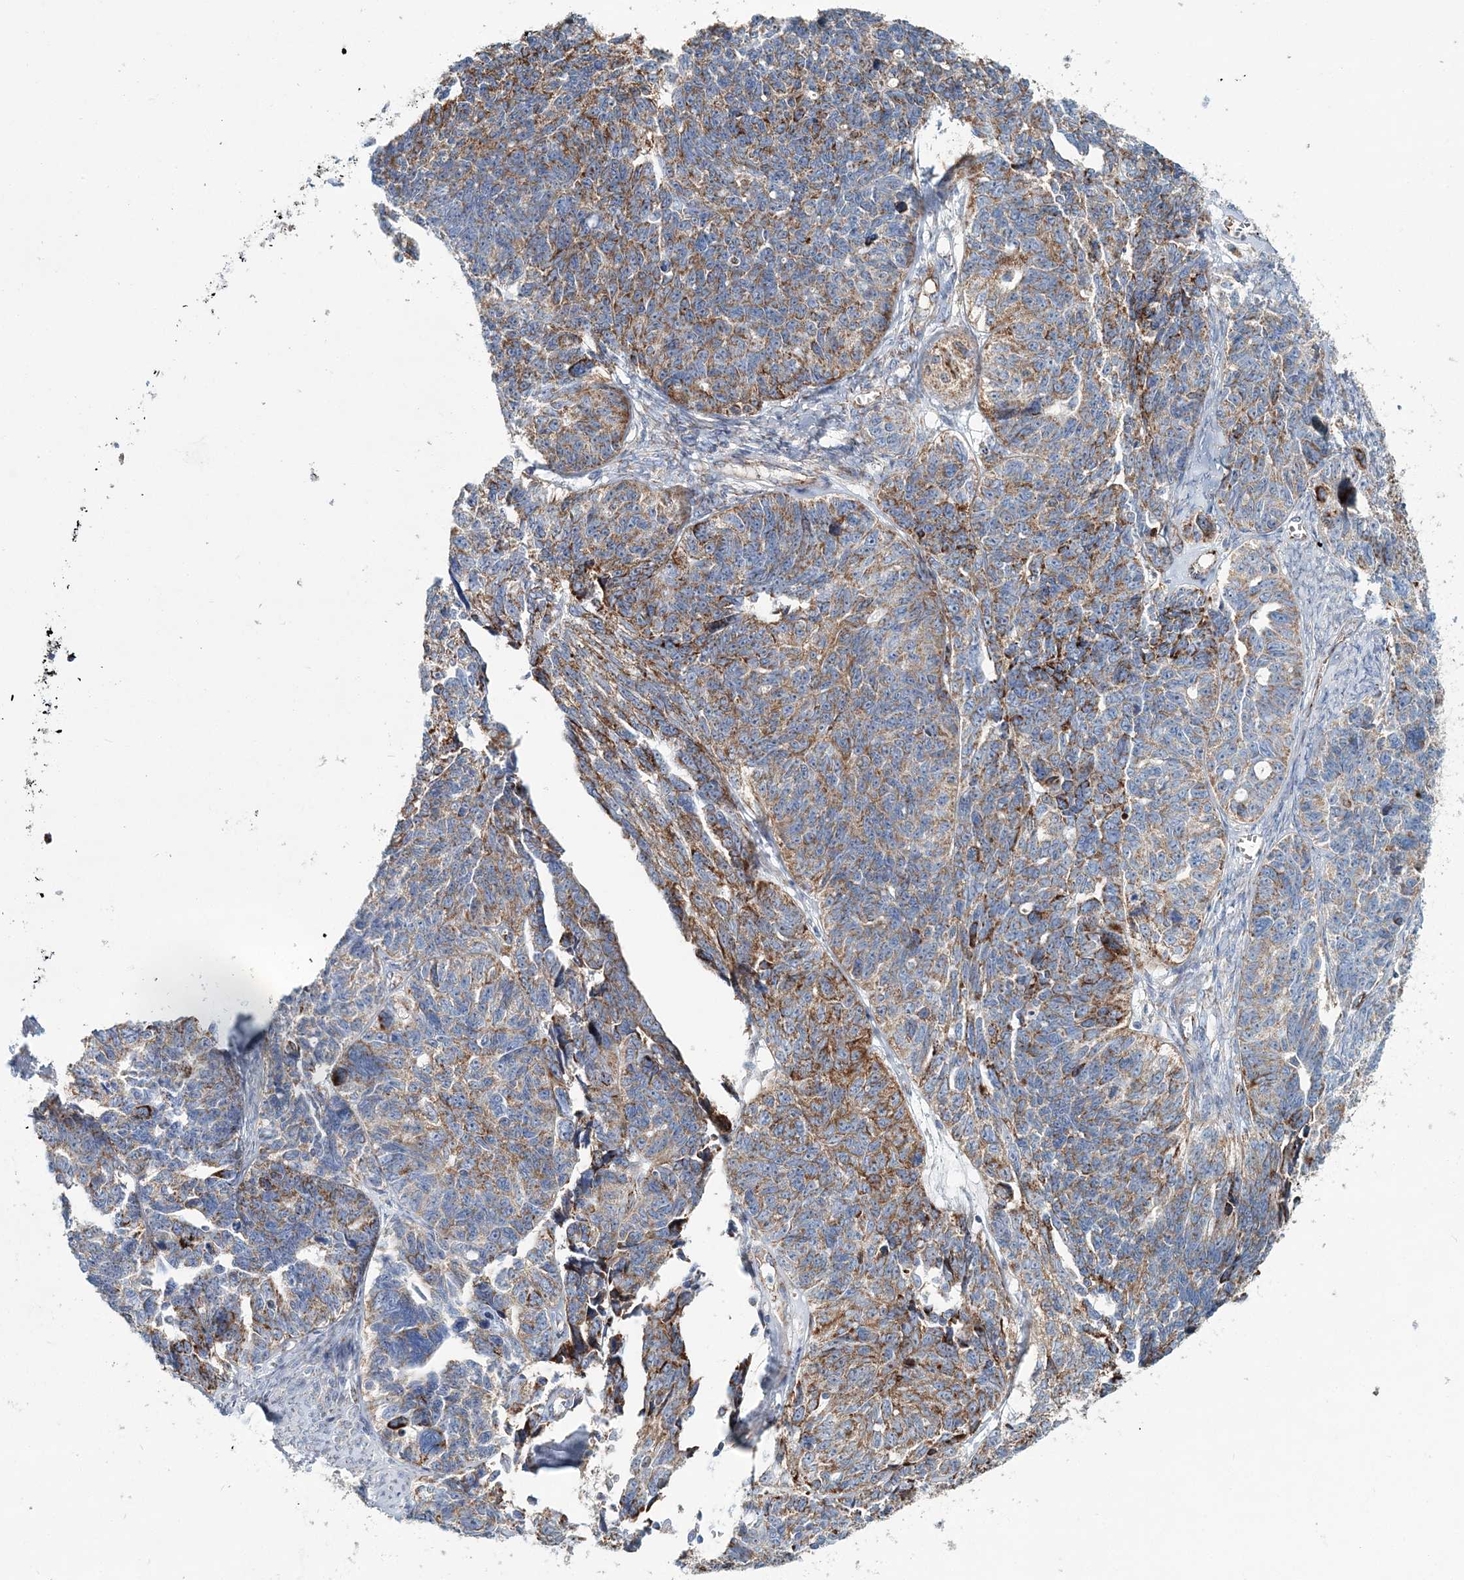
{"staining": {"intensity": "moderate", "quantity": ">75%", "location": "cytoplasmic/membranous"}, "tissue": "ovarian cancer", "cell_type": "Tumor cells", "image_type": "cancer", "snomed": [{"axis": "morphology", "description": "Cystadenocarcinoma, serous, NOS"}, {"axis": "topography", "description": "Ovary"}], "caption": "Protein staining displays moderate cytoplasmic/membranous positivity in approximately >75% of tumor cells in ovarian cancer (serous cystadenocarcinoma).", "gene": "ARHGAP6", "patient": {"sex": "female", "age": 79}}